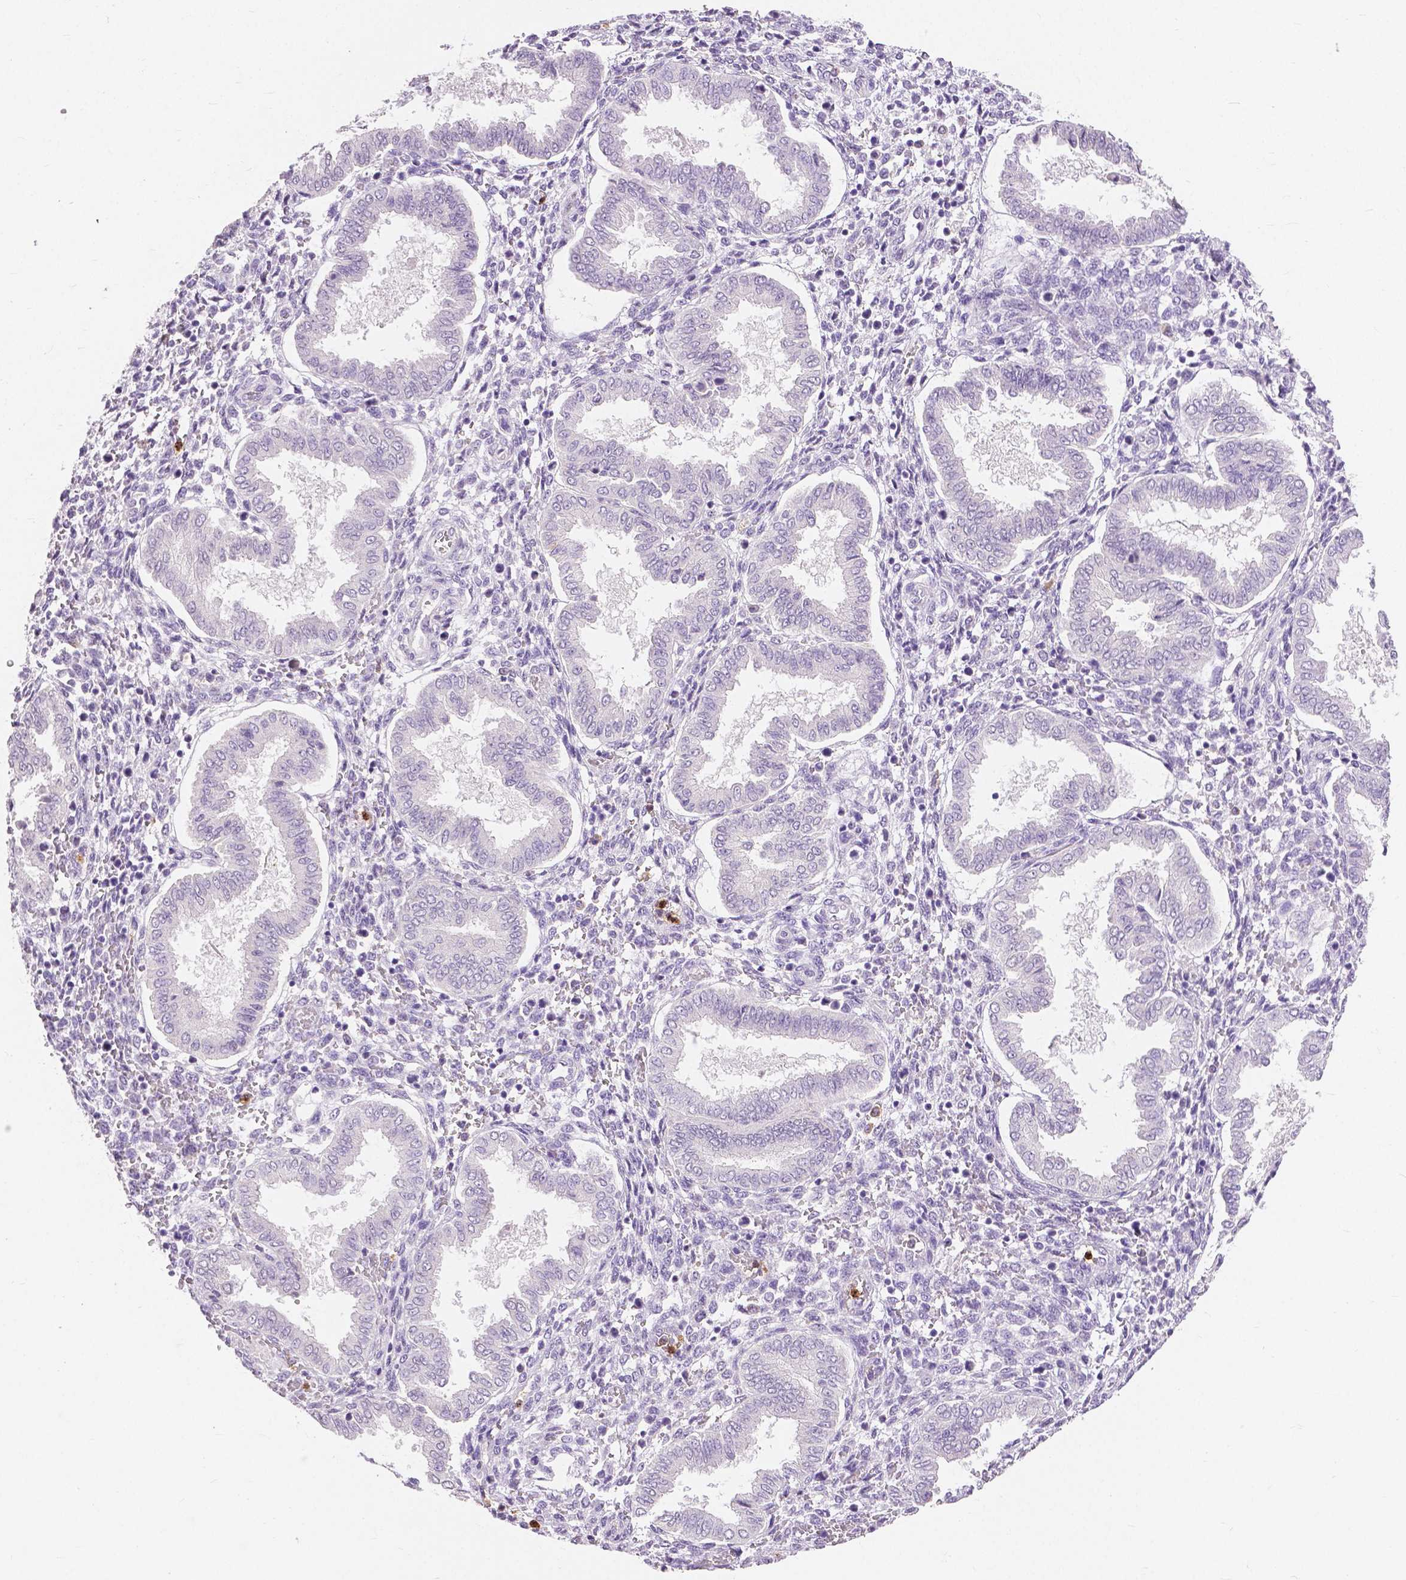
{"staining": {"intensity": "negative", "quantity": "none", "location": "none"}, "tissue": "endometrium", "cell_type": "Cells in endometrial stroma", "image_type": "normal", "snomed": [{"axis": "morphology", "description": "Normal tissue, NOS"}, {"axis": "topography", "description": "Endometrium"}], "caption": "There is no significant positivity in cells in endometrial stroma of endometrium. The staining is performed using DAB (3,3'-diaminobenzidine) brown chromogen with nuclei counter-stained in using hematoxylin.", "gene": "CXCR2", "patient": {"sex": "female", "age": 24}}